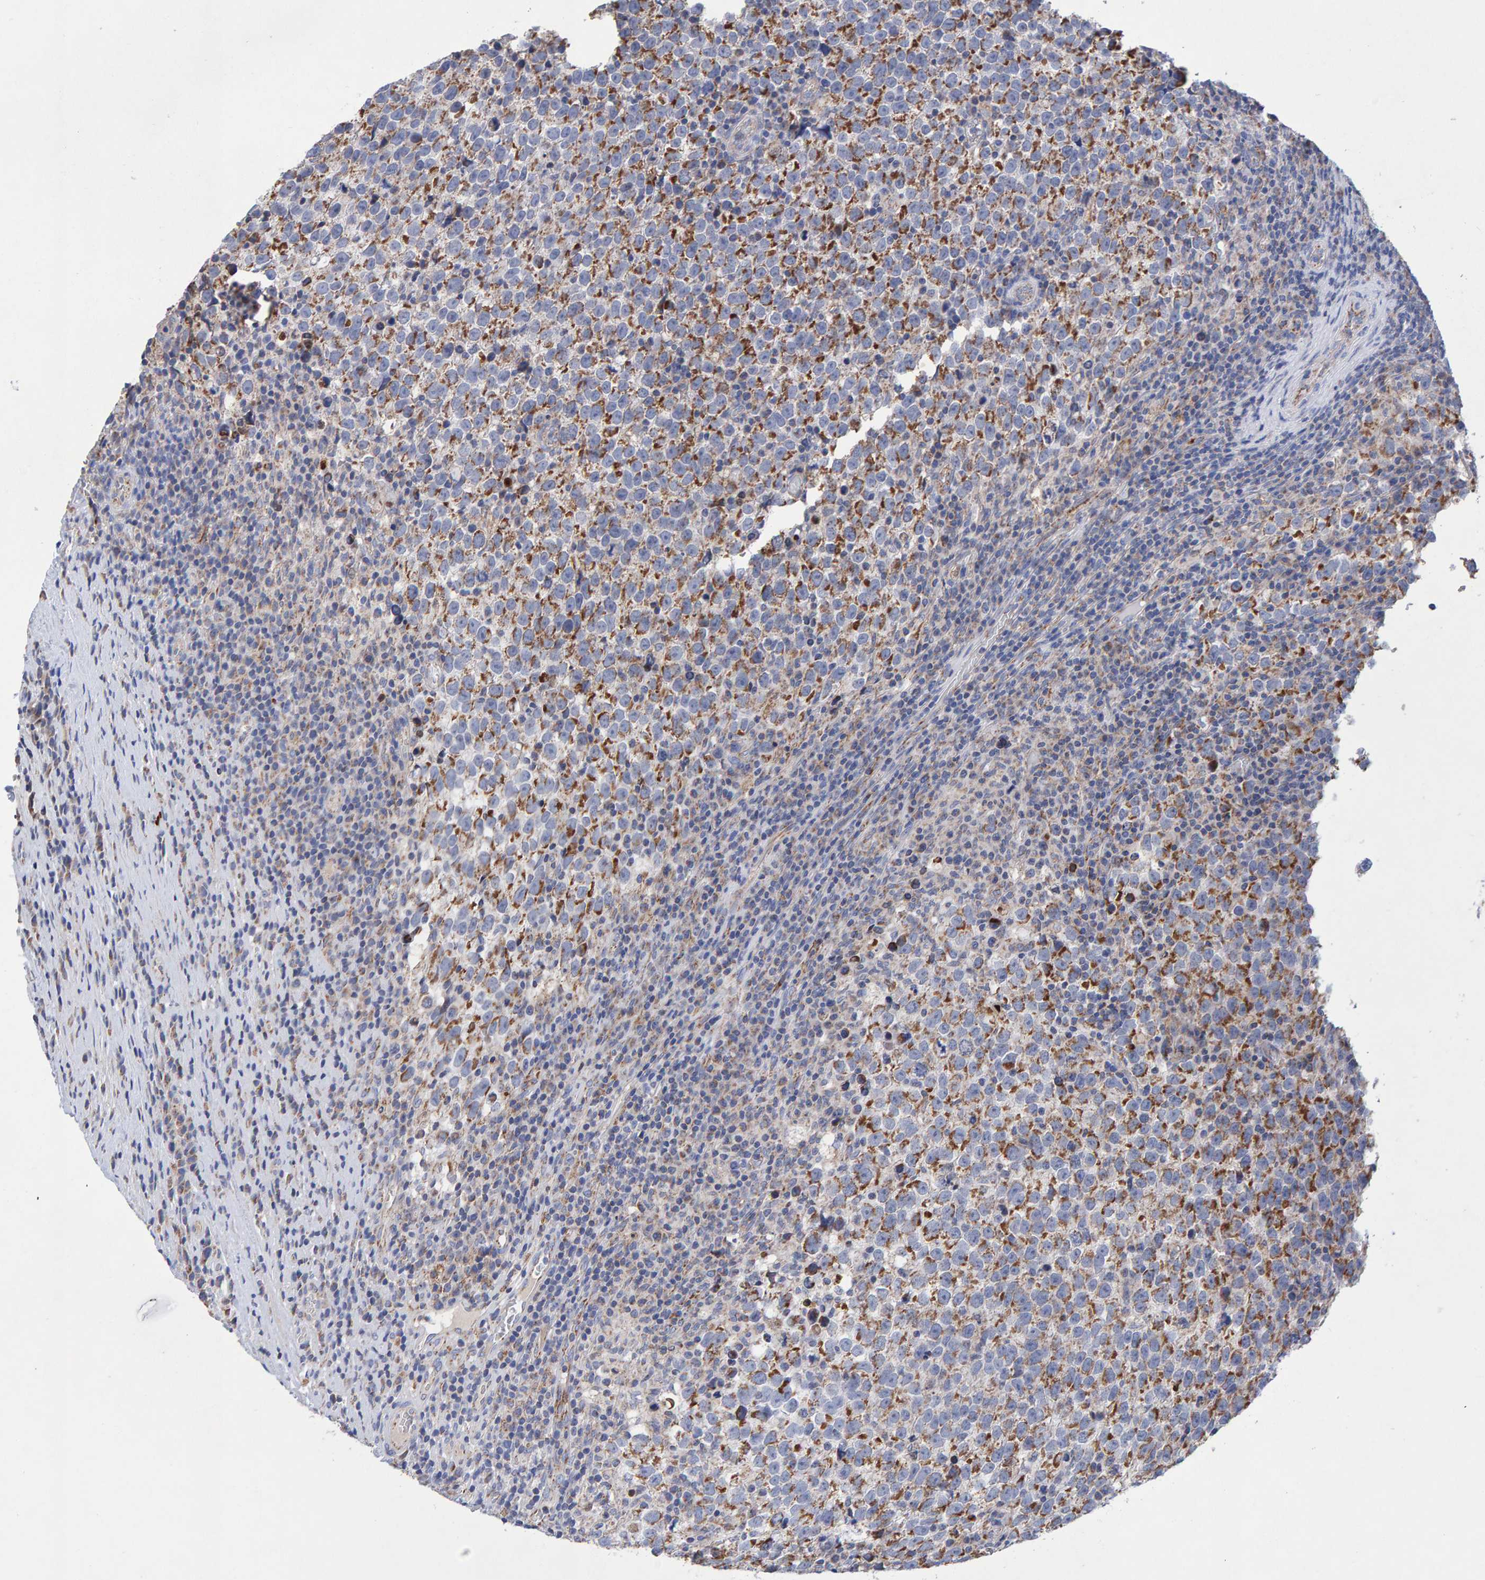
{"staining": {"intensity": "moderate", "quantity": ">75%", "location": "cytoplasmic/membranous"}, "tissue": "testis cancer", "cell_type": "Tumor cells", "image_type": "cancer", "snomed": [{"axis": "morphology", "description": "Normal tissue, NOS"}, {"axis": "morphology", "description": "Seminoma, NOS"}, {"axis": "topography", "description": "Testis"}], "caption": "Testis cancer (seminoma) stained with DAB immunohistochemistry (IHC) reveals medium levels of moderate cytoplasmic/membranous expression in approximately >75% of tumor cells. Ihc stains the protein of interest in brown and the nuclei are stained blue.", "gene": "EFR3A", "patient": {"sex": "male", "age": 43}}